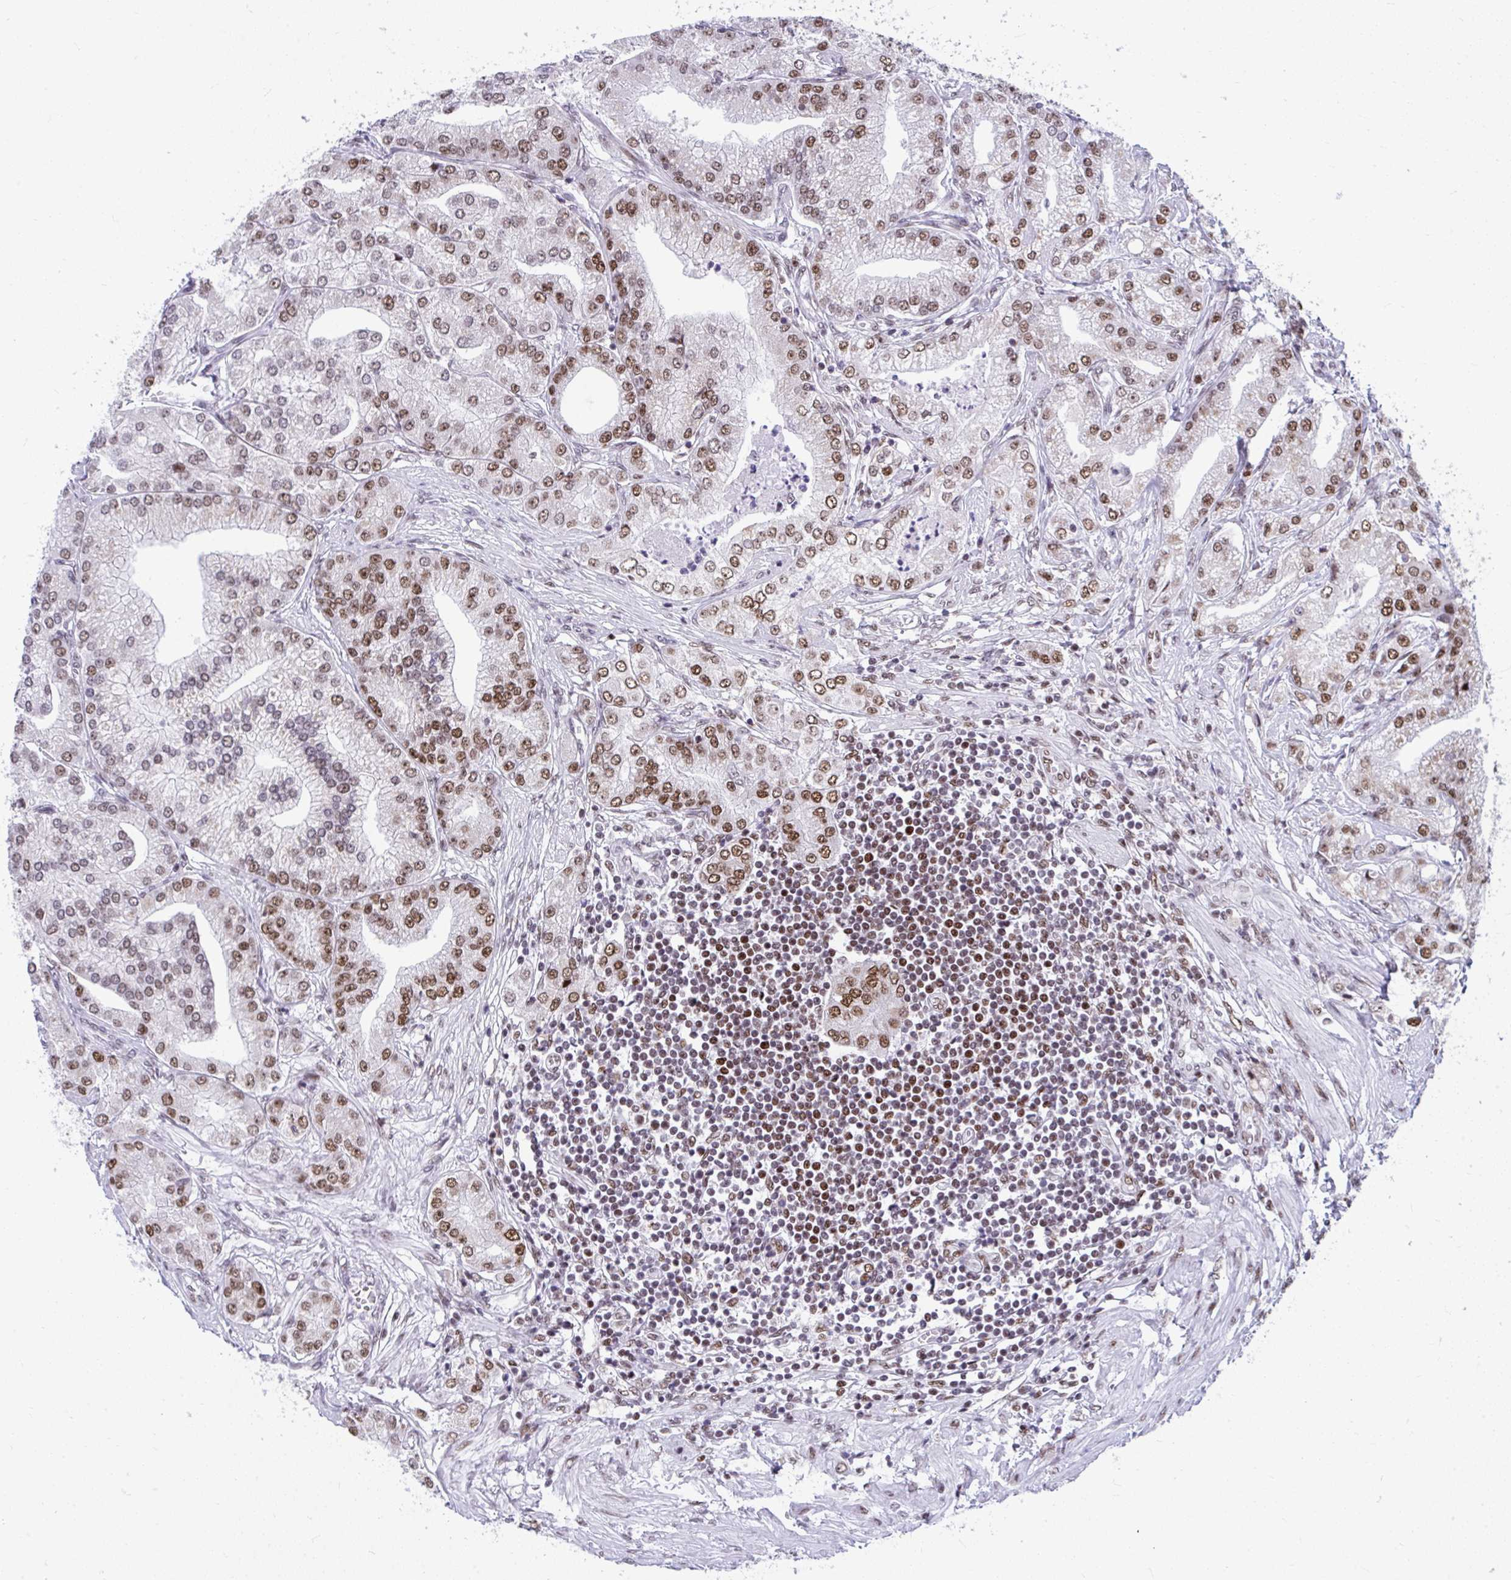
{"staining": {"intensity": "moderate", "quantity": "25%-75%", "location": "nuclear"}, "tissue": "prostate cancer", "cell_type": "Tumor cells", "image_type": "cancer", "snomed": [{"axis": "morphology", "description": "Adenocarcinoma, High grade"}, {"axis": "topography", "description": "Prostate"}], "caption": "Immunohistochemistry (IHC) micrograph of neoplastic tissue: human prostate cancer (adenocarcinoma (high-grade)) stained using immunohistochemistry reveals medium levels of moderate protein expression localized specifically in the nuclear of tumor cells, appearing as a nuclear brown color.", "gene": "SLC35C2", "patient": {"sex": "male", "age": 61}}